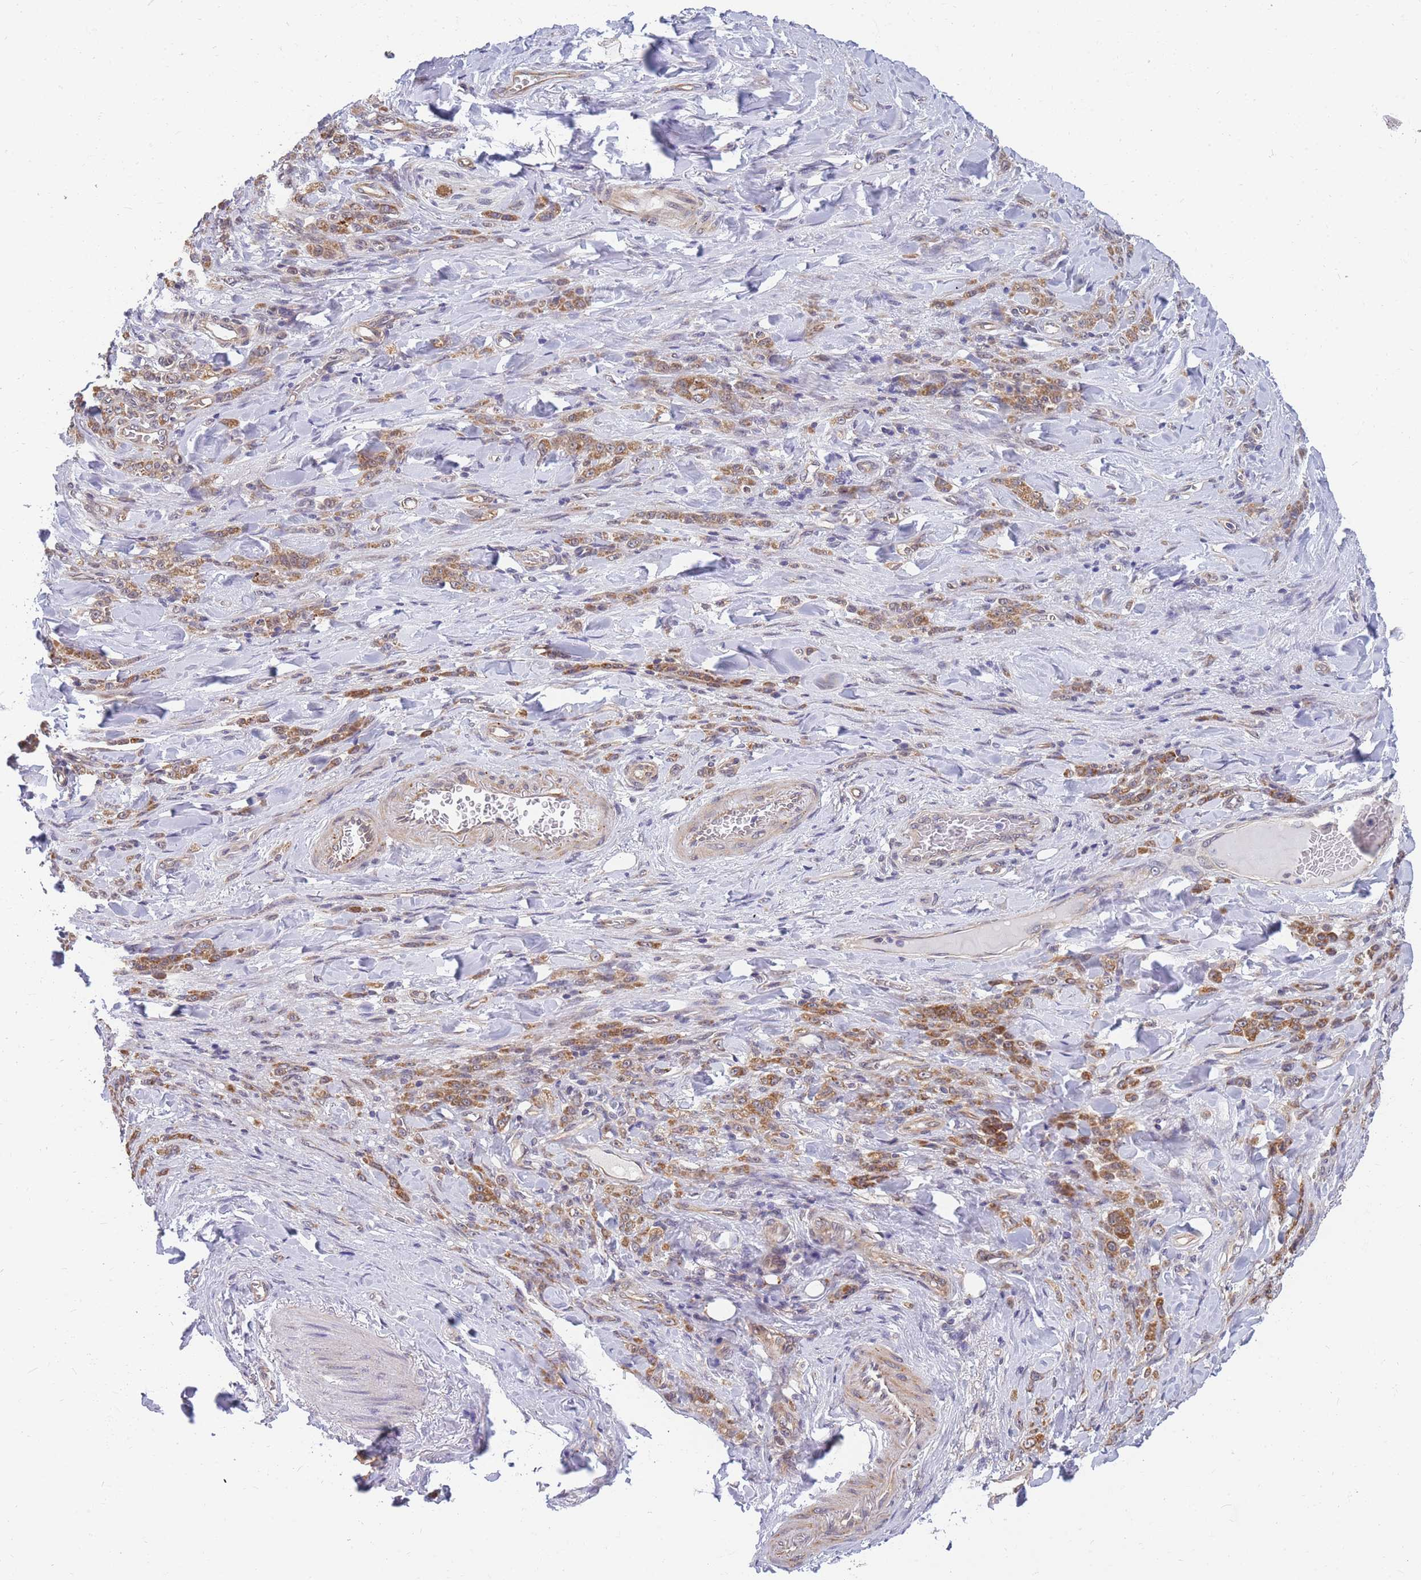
{"staining": {"intensity": "moderate", "quantity": ">75%", "location": "cytoplasmic/membranous"}, "tissue": "stomach cancer", "cell_type": "Tumor cells", "image_type": "cancer", "snomed": [{"axis": "morphology", "description": "Normal tissue, NOS"}, {"axis": "morphology", "description": "Adenocarcinoma, NOS"}, {"axis": "topography", "description": "Stomach"}], "caption": "A brown stain highlights moderate cytoplasmic/membranous staining of a protein in stomach adenocarcinoma tumor cells. Using DAB (brown) and hematoxylin (blue) stains, captured at high magnification using brightfield microscopy.", "gene": "MRPL23", "patient": {"sex": "male", "age": 82}}